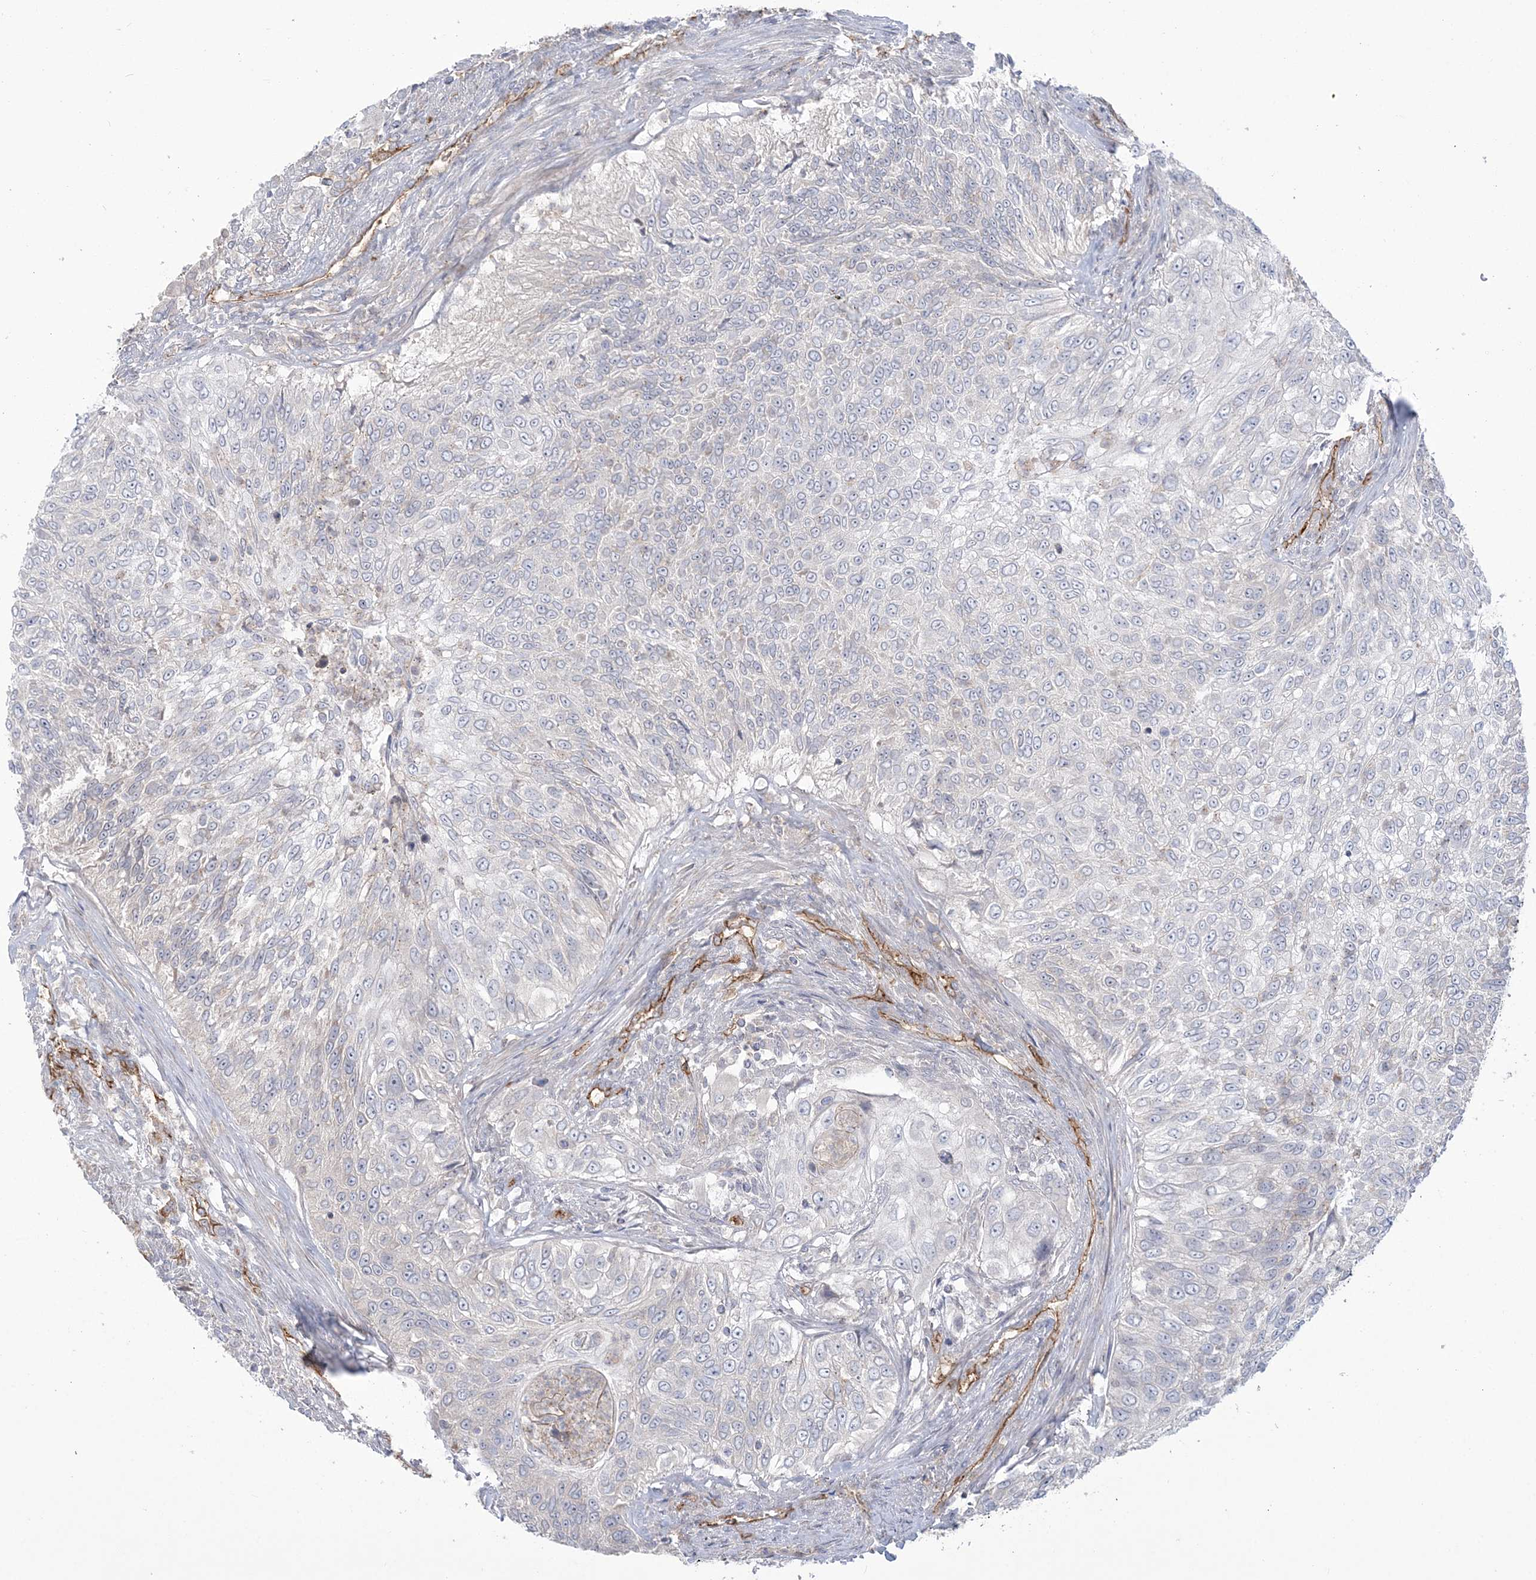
{"staining": {"intensity": "negative", "quantity": "none", "location": "none"}, "tissue": "urothelial cancer", "cell_type": "Tumor cells", "image_type": "cancer", "snomed": [{"axis": "morphology", "description": "Urothelial carcinoma, High grade"}, {"axis": "topography", "description": "Urinary bladder"}], "caption": "IHC photomicrograph of neoplastic tissue: urothelial cancer stained with DAB displays no significant protein positivity in tumor cells.", "gene": "FARSB", "patient": {"sex": "female", "age": 60}}